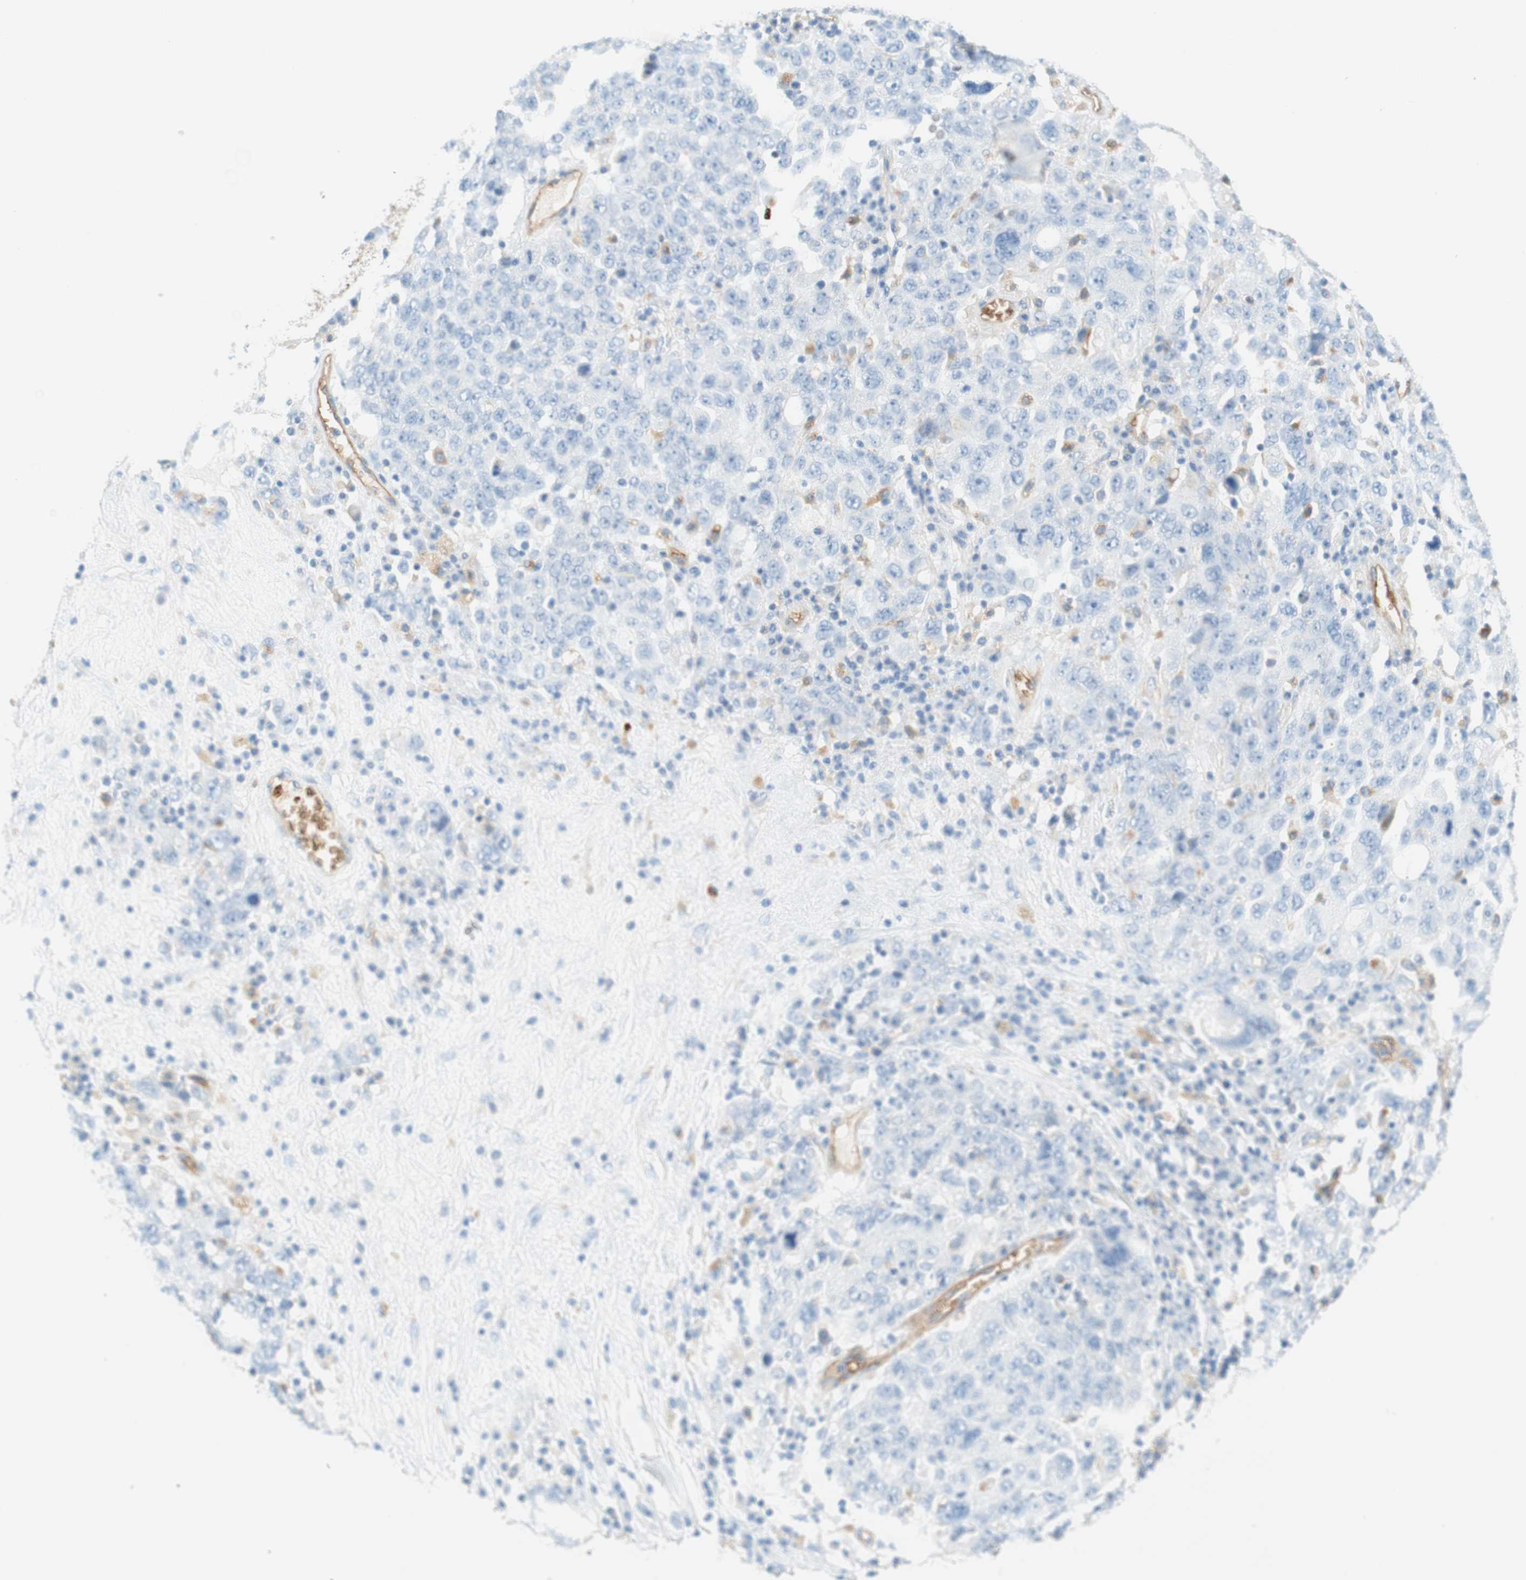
{"staining": {"intensity": "negative", "quantity": "none", "location": "none"}, "tissue": "ovarian cancer", "cell_type": "Tumor cells", "image_type": "cancer", "snomed": [{"axis": "morphology", "description": "Carcinoma, endometroid"}, {"axis": "topography", "description": "Ovary"}], "caption": "There is no significant positivity in tumor cells of ovarian endometroid carcinoma.", "gene": "STOM", "patient": {"sex": "female", "age": 62}}